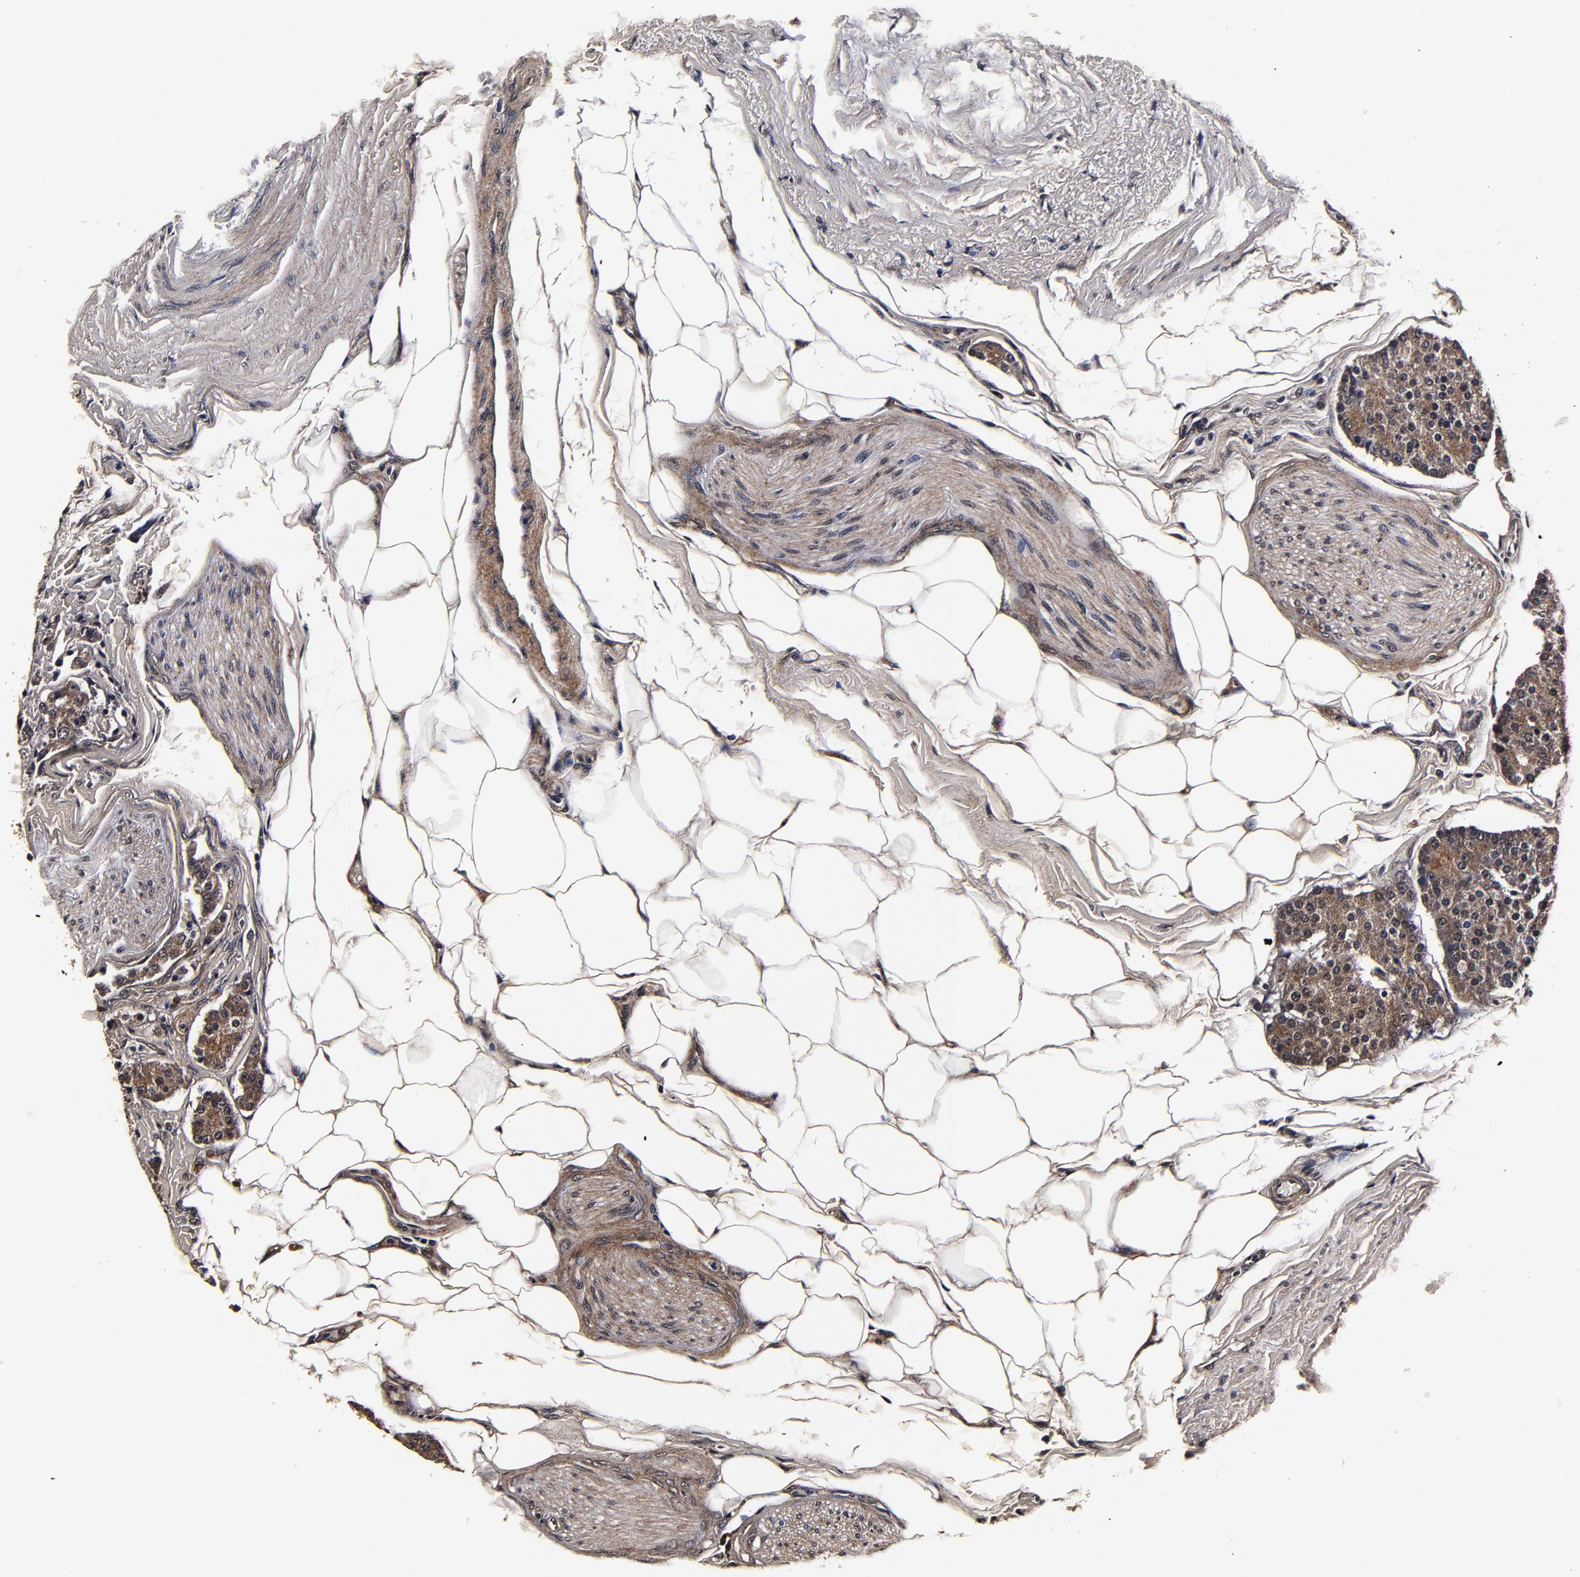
{"staining": {"intensity": "moderate", "quantity": ">75%", "location": "cytoplasmic/membranous"}, "tissue": "carcinoid", "cell_type": "Tumor cells", "image_type": "cancer", "snomed": [{"axis": "morphology", "description": "Carcinoid, malignant, NOS"}, {"axis": "topography", "description": "Colon"}], "caption": "Protein expression analysis of human carcinoid reveals moderate cytoplasmic/membranous staining in approximately >75% of tumor cells.", "gene": "MMP15", "patient": {"sex": "female", "age": 61}}